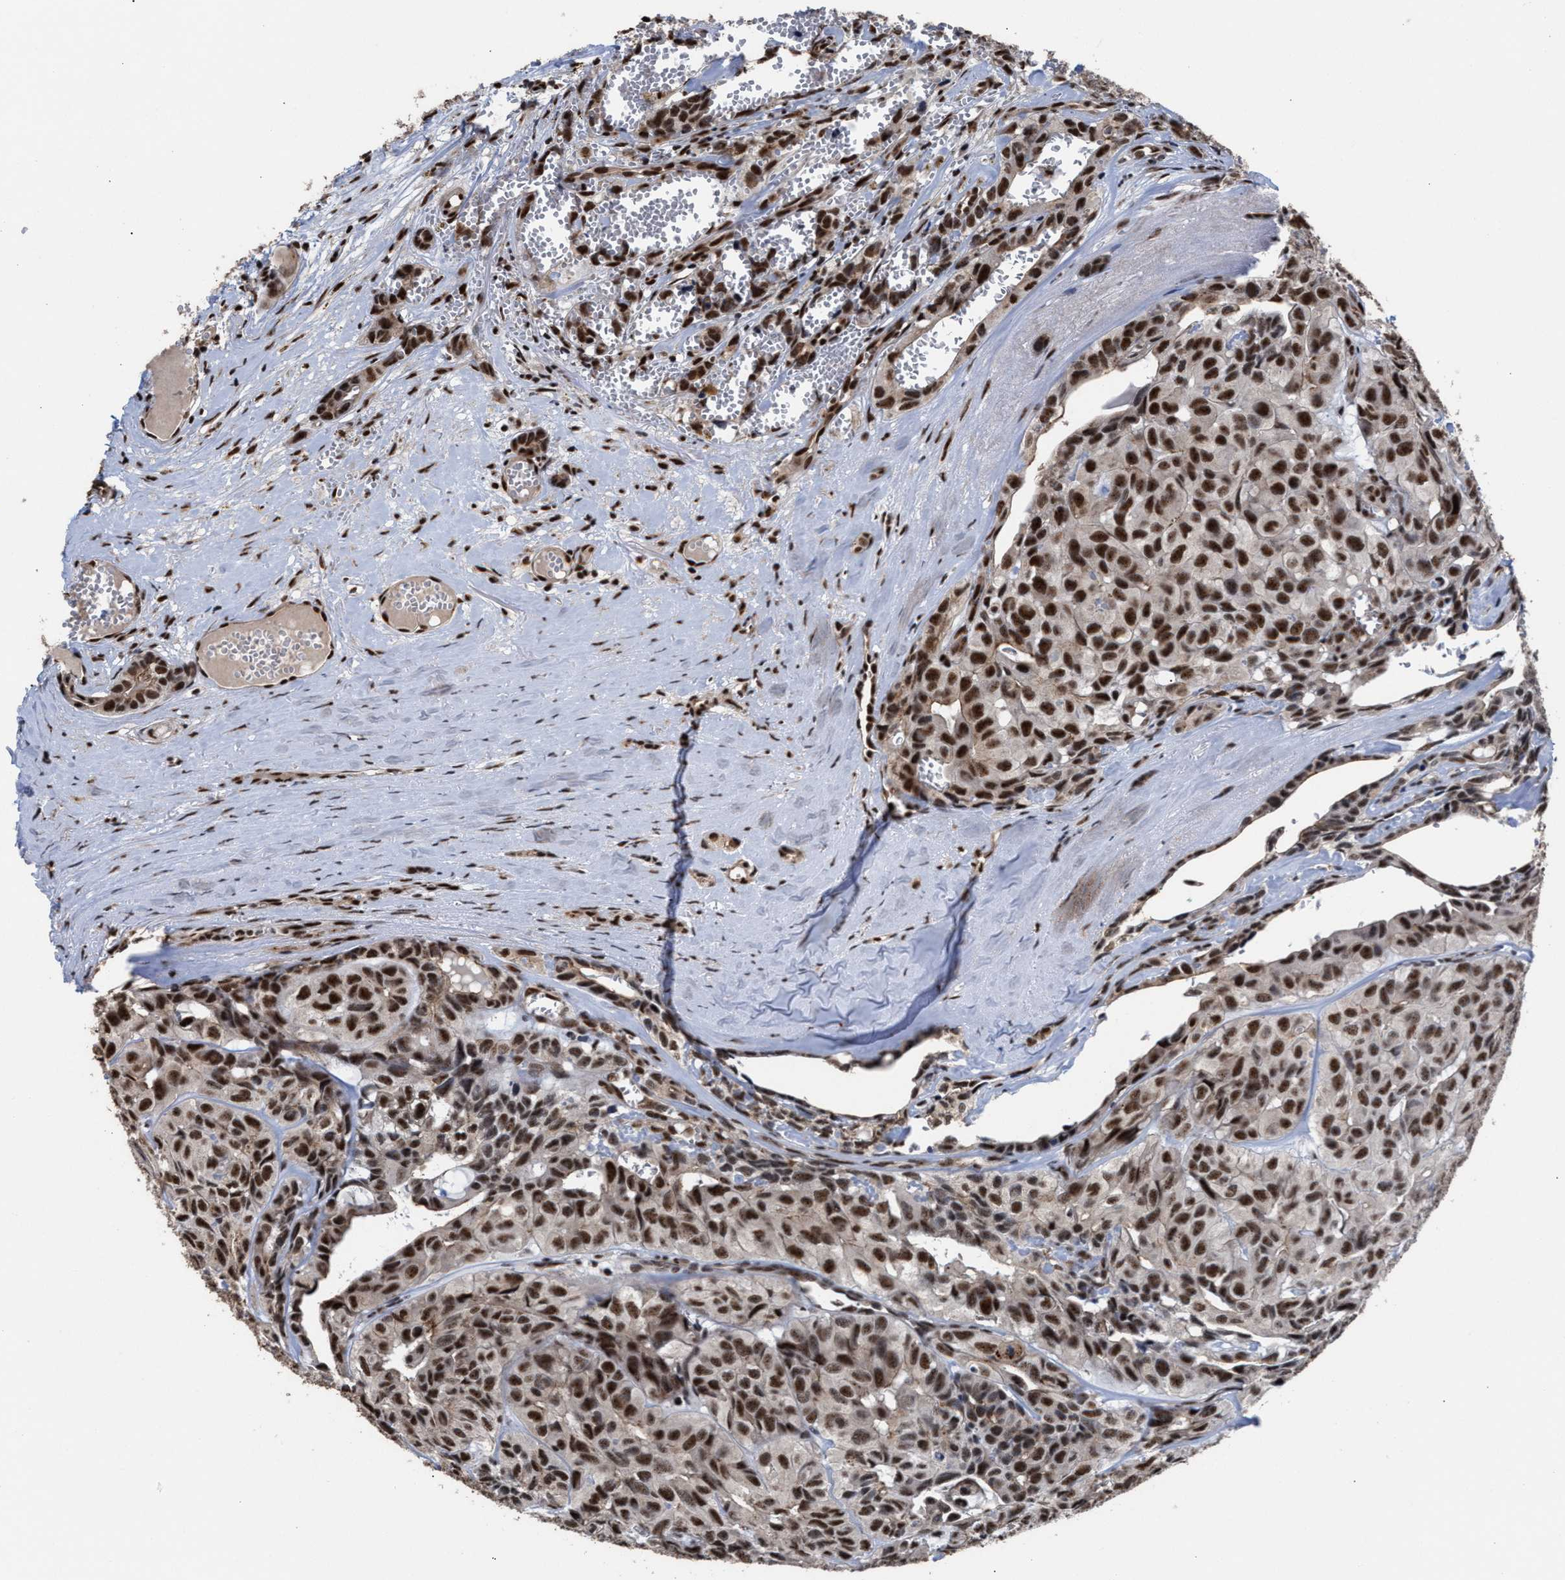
{"staining": {"intensity": "strong", "quantity": ">75%", "location": "nuclear"}, "tissue": "head and neck cancer", "cell_type": "Tumor cells", "image_type": "cancer", "snomed": [{"axis": "morphology", "description": "Adenocarcinoma, NOS"}, {"axis": "topography", "description": "Salivary gland, NOS"}, {"axis": "topography", "description": "Head-Neck"}], "caption": "DAB immunohistochemical staining of human adenocarcinoma (head and neck) reveals strong nuclear protein expression in approximately >75% of tumor cells.", "gene": "EIF4A3", "patient": {"sex": "female", "age": 76}}